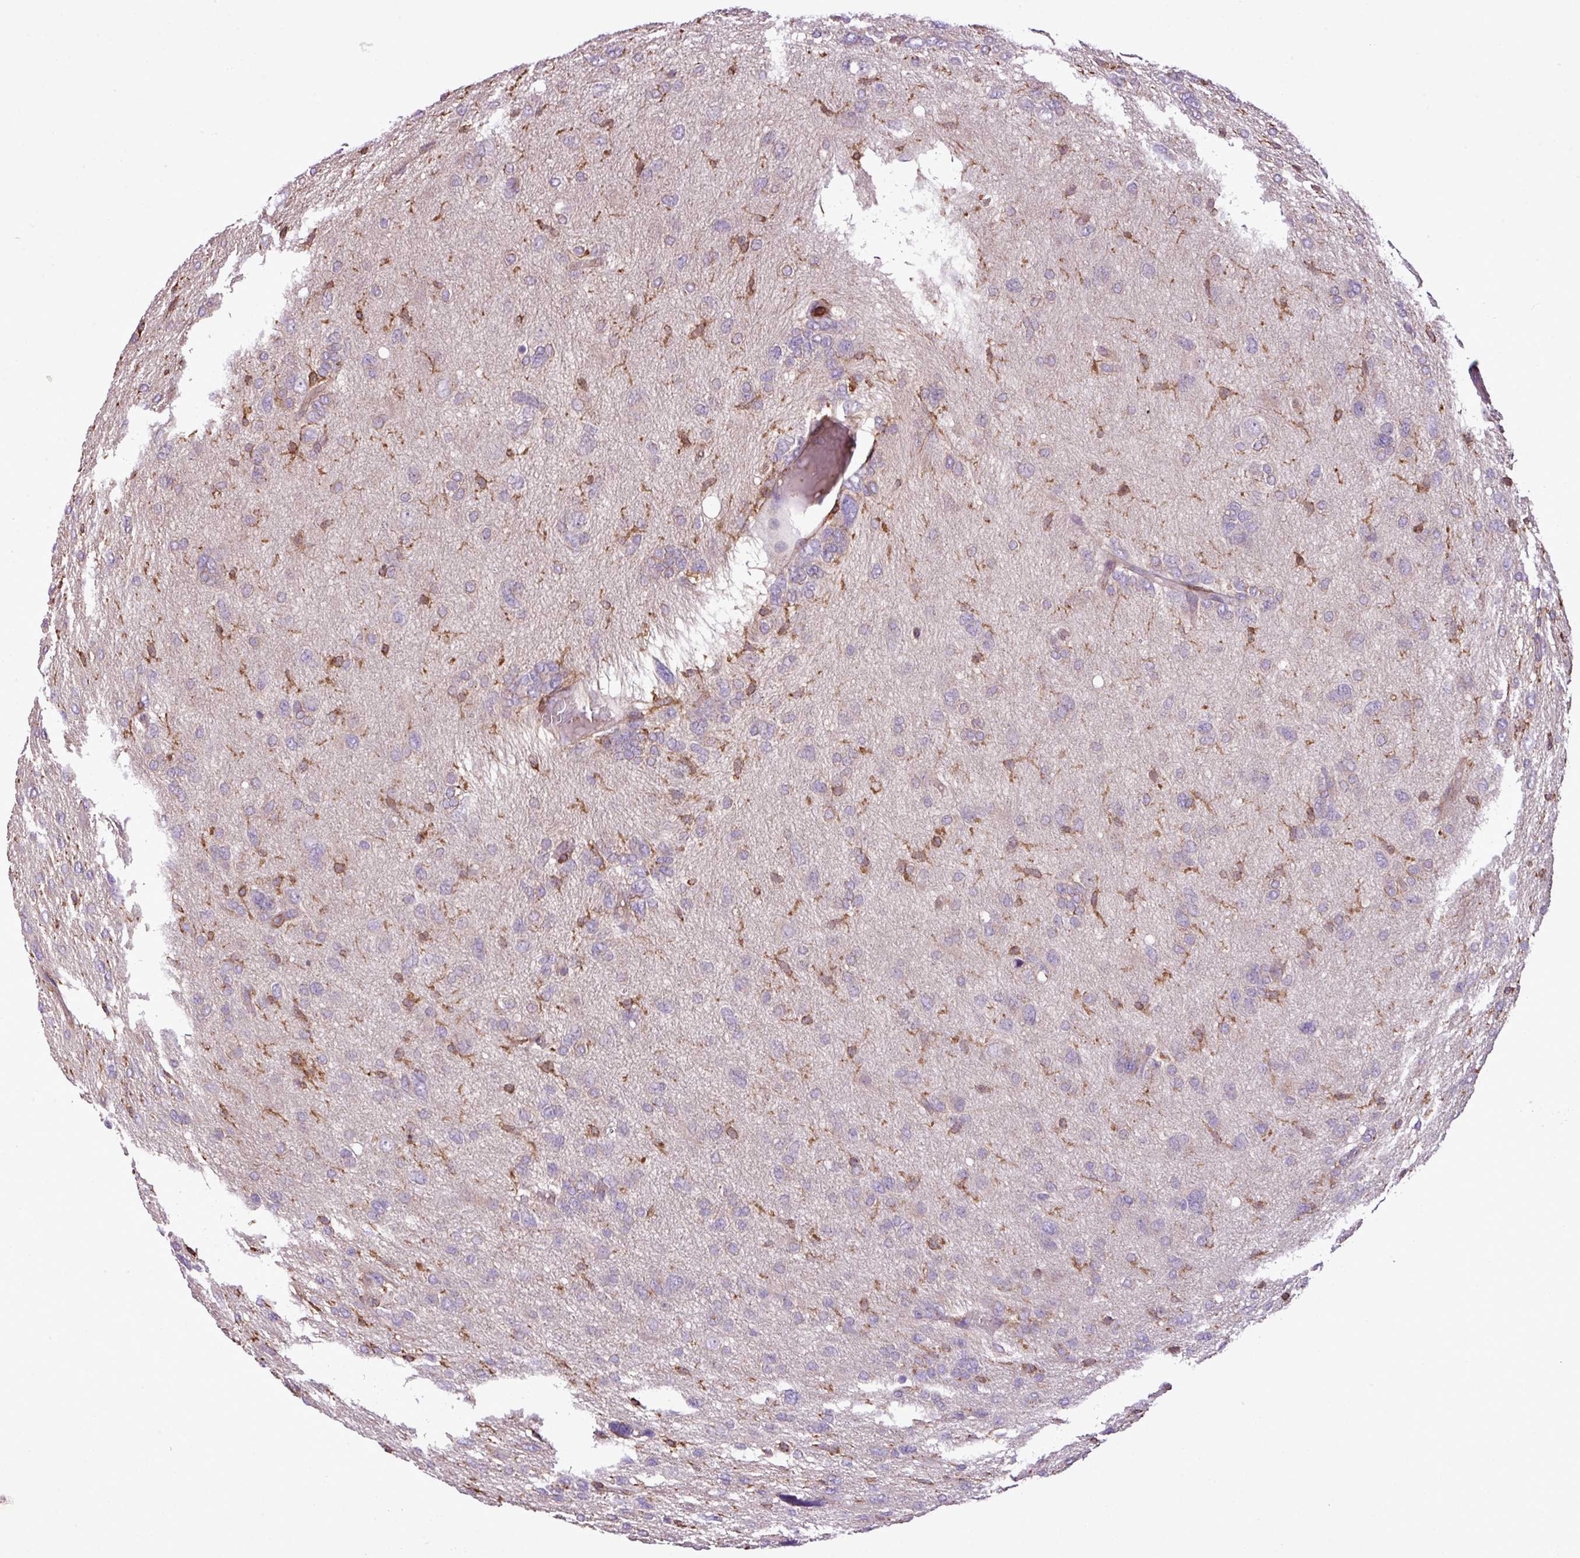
{"staining": {"intensity": "moderate", "quantity": "<25%", "location": "cytoplasmic/membranous"}, "tissue": "glioma", "cell_type": "Tumor cells", "image_type": "cancer", "snomed": [{"axis": "morphology", "description": "Glioma, malignant, High grade"}, {"axis": "topography", "description": "Brain"}], "caption": "Brown immunohistochemical staining in human glioma exhibits moderate cytoplasmic/membranous positivity in approximately <25% of tumor cells. The staining was performed using DAB, with brown indicating positive protein expression. Nuclei are stained blue with hematoxylin.", "gene": "PGAP6", "patient": {"sex": "female", "age": 59}}